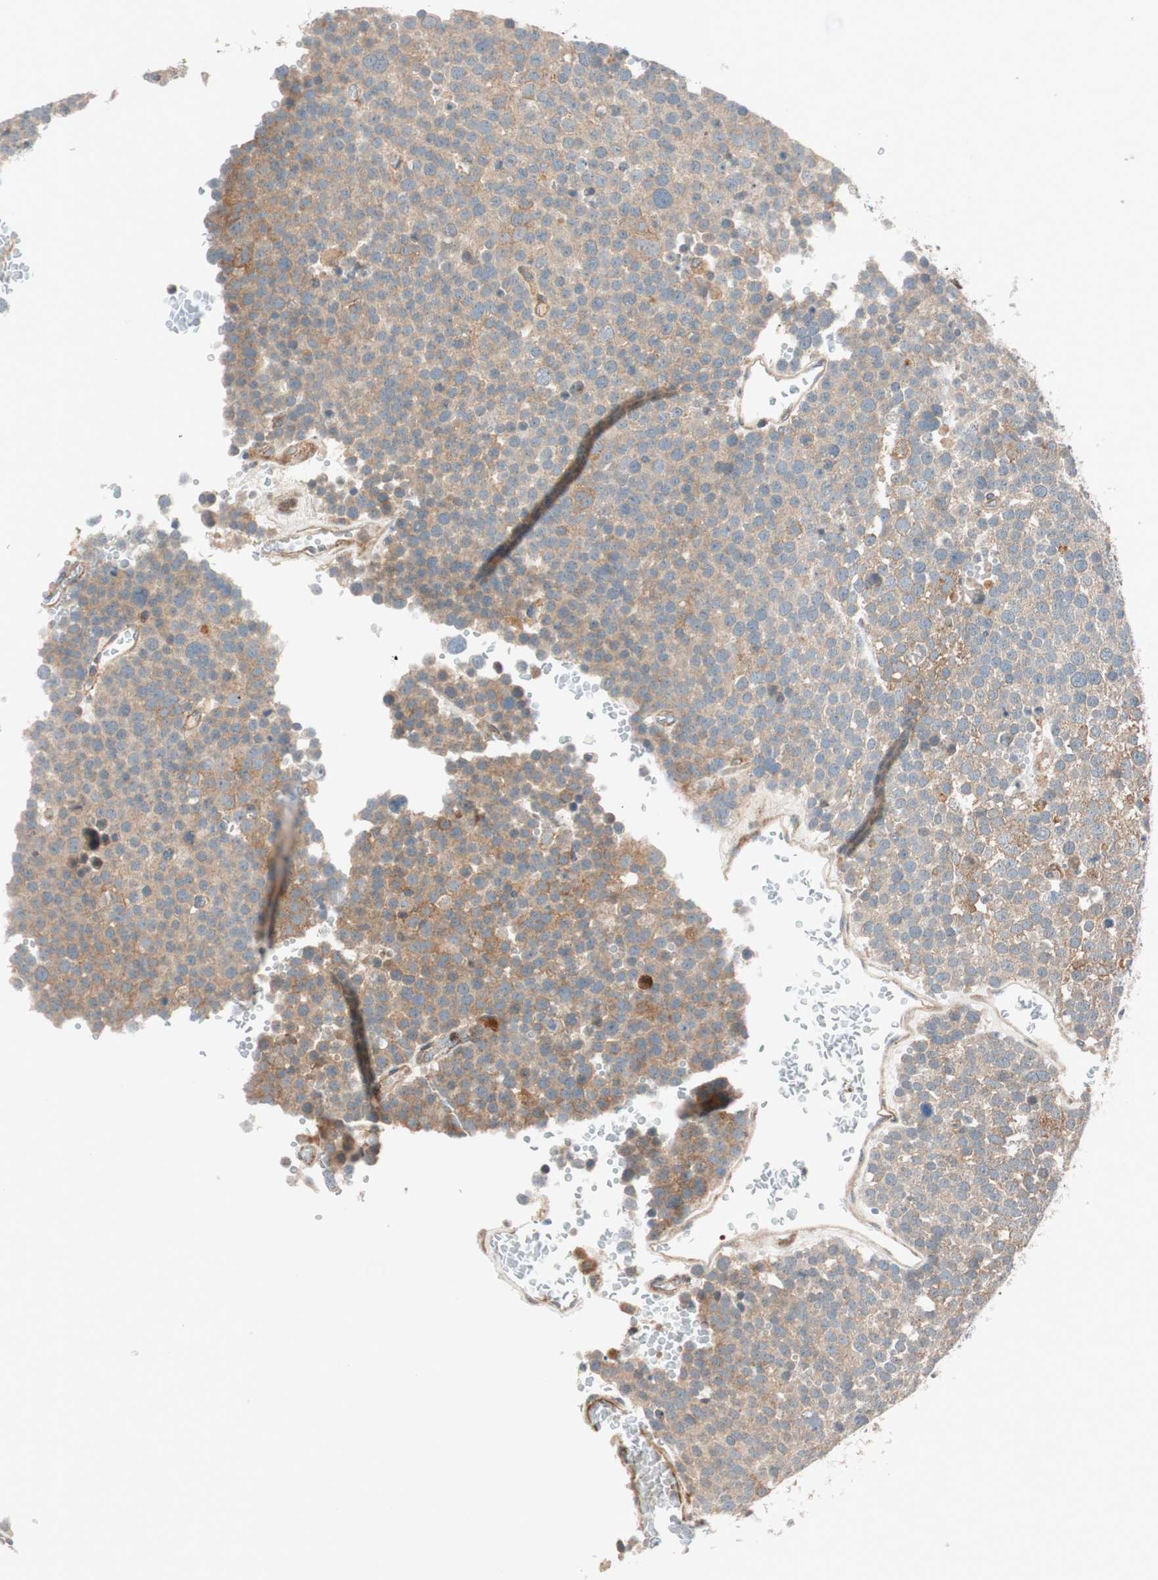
{"staining": {"intensity": "moderate", "quantity": "<25%", "location": "cytoplasmic/membranous"}, "tissue": "testis cancer", "cell_type": "Tumor cells", "image_type": "cancer", "snomed": [{"axis": "morphology", "description": "Seminoma, NOS"}, {"axis": "topography", "description": "Testis"}], "caption": "Immunohistochemistry (DAB) staining of testis cancer reveals moderate cytoplasmic/membranous protein expression in approximately <25% of tumor cells.", "gene": "ABI1", "patient": {"sex": "male", "age": 71}}